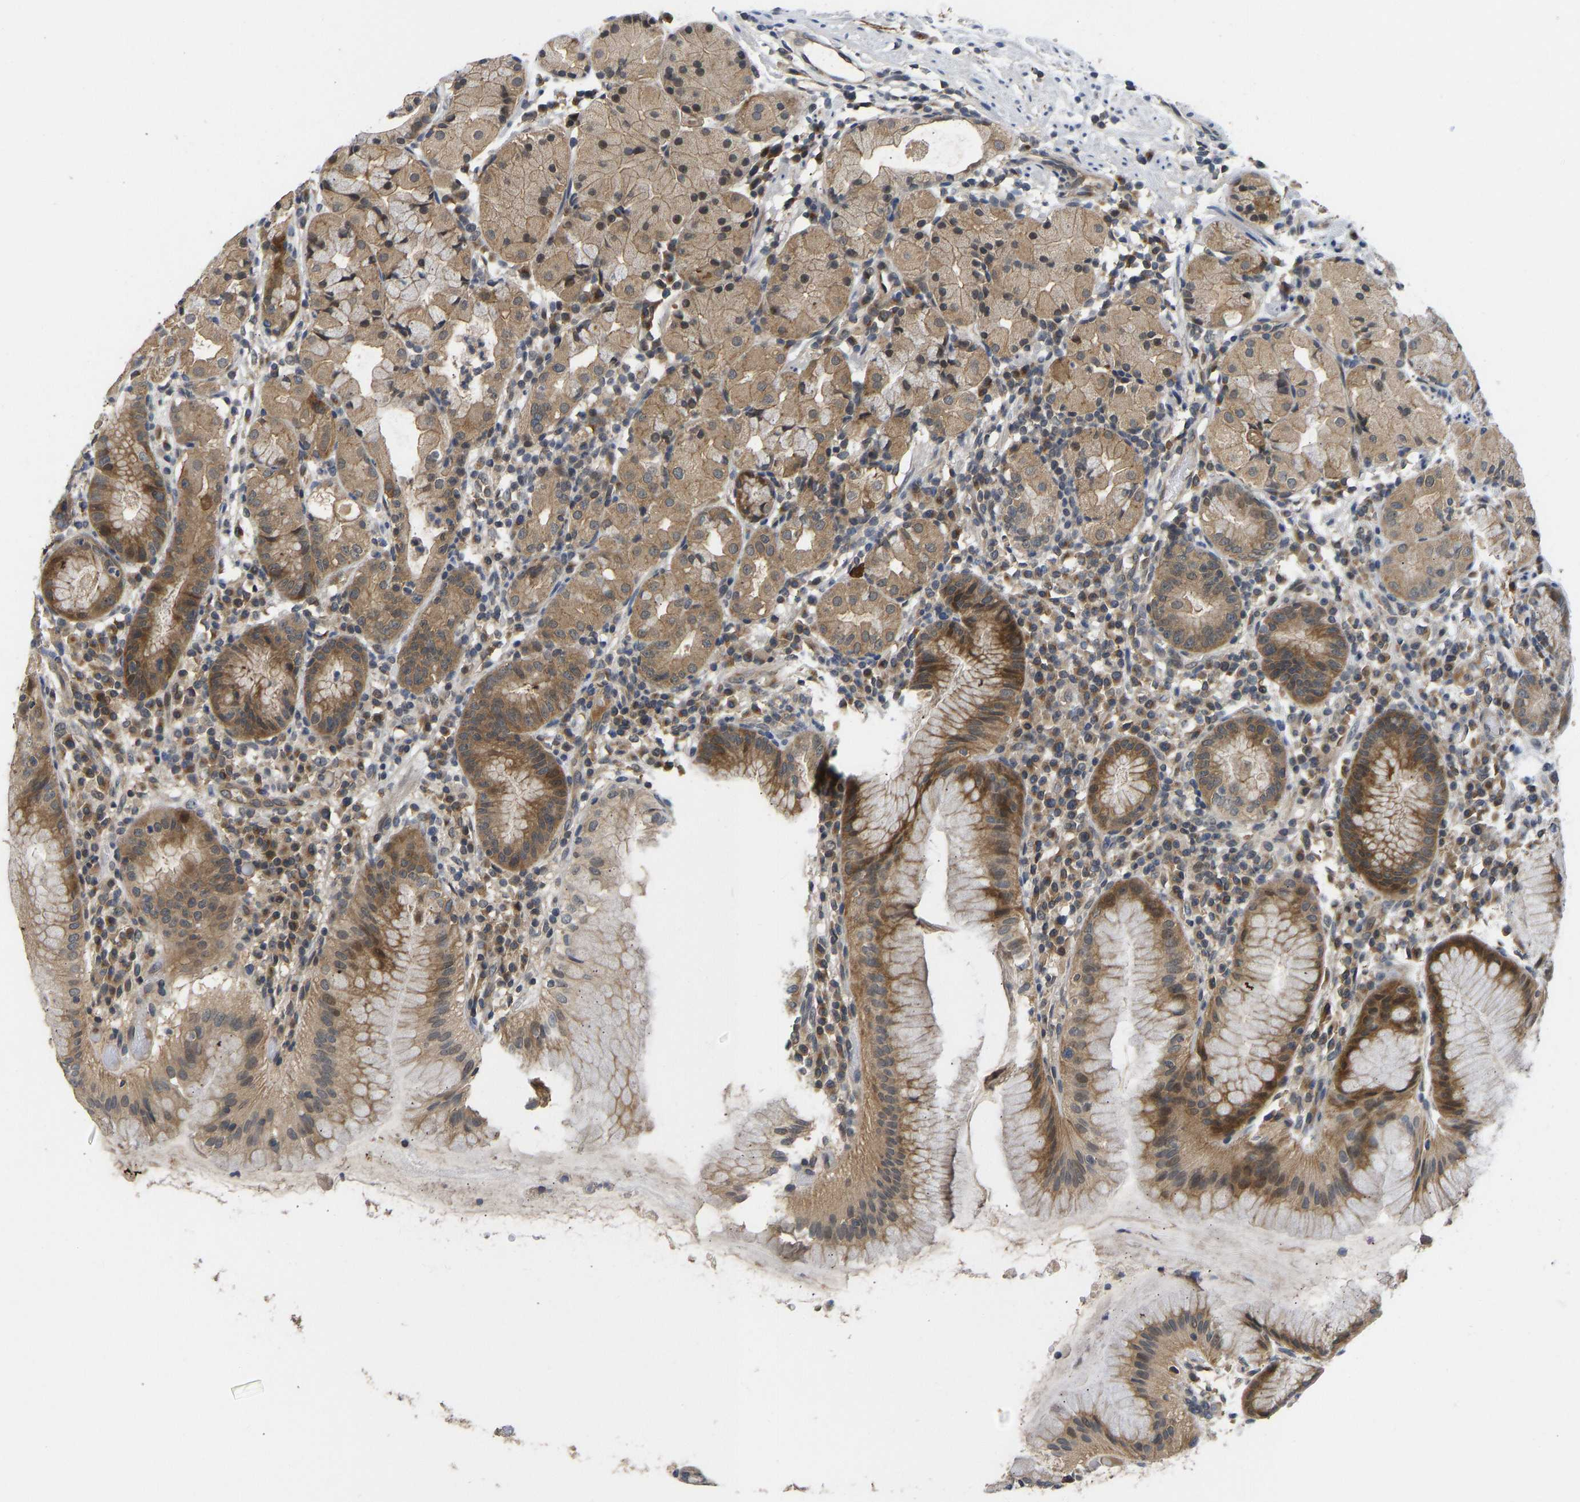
{"staining": {"intensity": "moderate", "quantity": ">75%", "location": "cytoplasmic/membranous"}, "tissue": "stomach", "cell_type": "Glandular cells", "image_type": "normal", "snomed": [{"axis": "morphology", "description": "Normal tissue, NOS"}, {"axis": "topography", "description": "Stomach"}, {"axis": "topography", "description": "Stomach, lower"}], "caption": "An IHC histopathology image of normal tissue is shown. Protein staining in brown highlights moderate cytoplasmic/membranous positivity in stomach within glandular cells.", "gene": "NDRG3", "patient": {"sex": "female", "age": 75}}